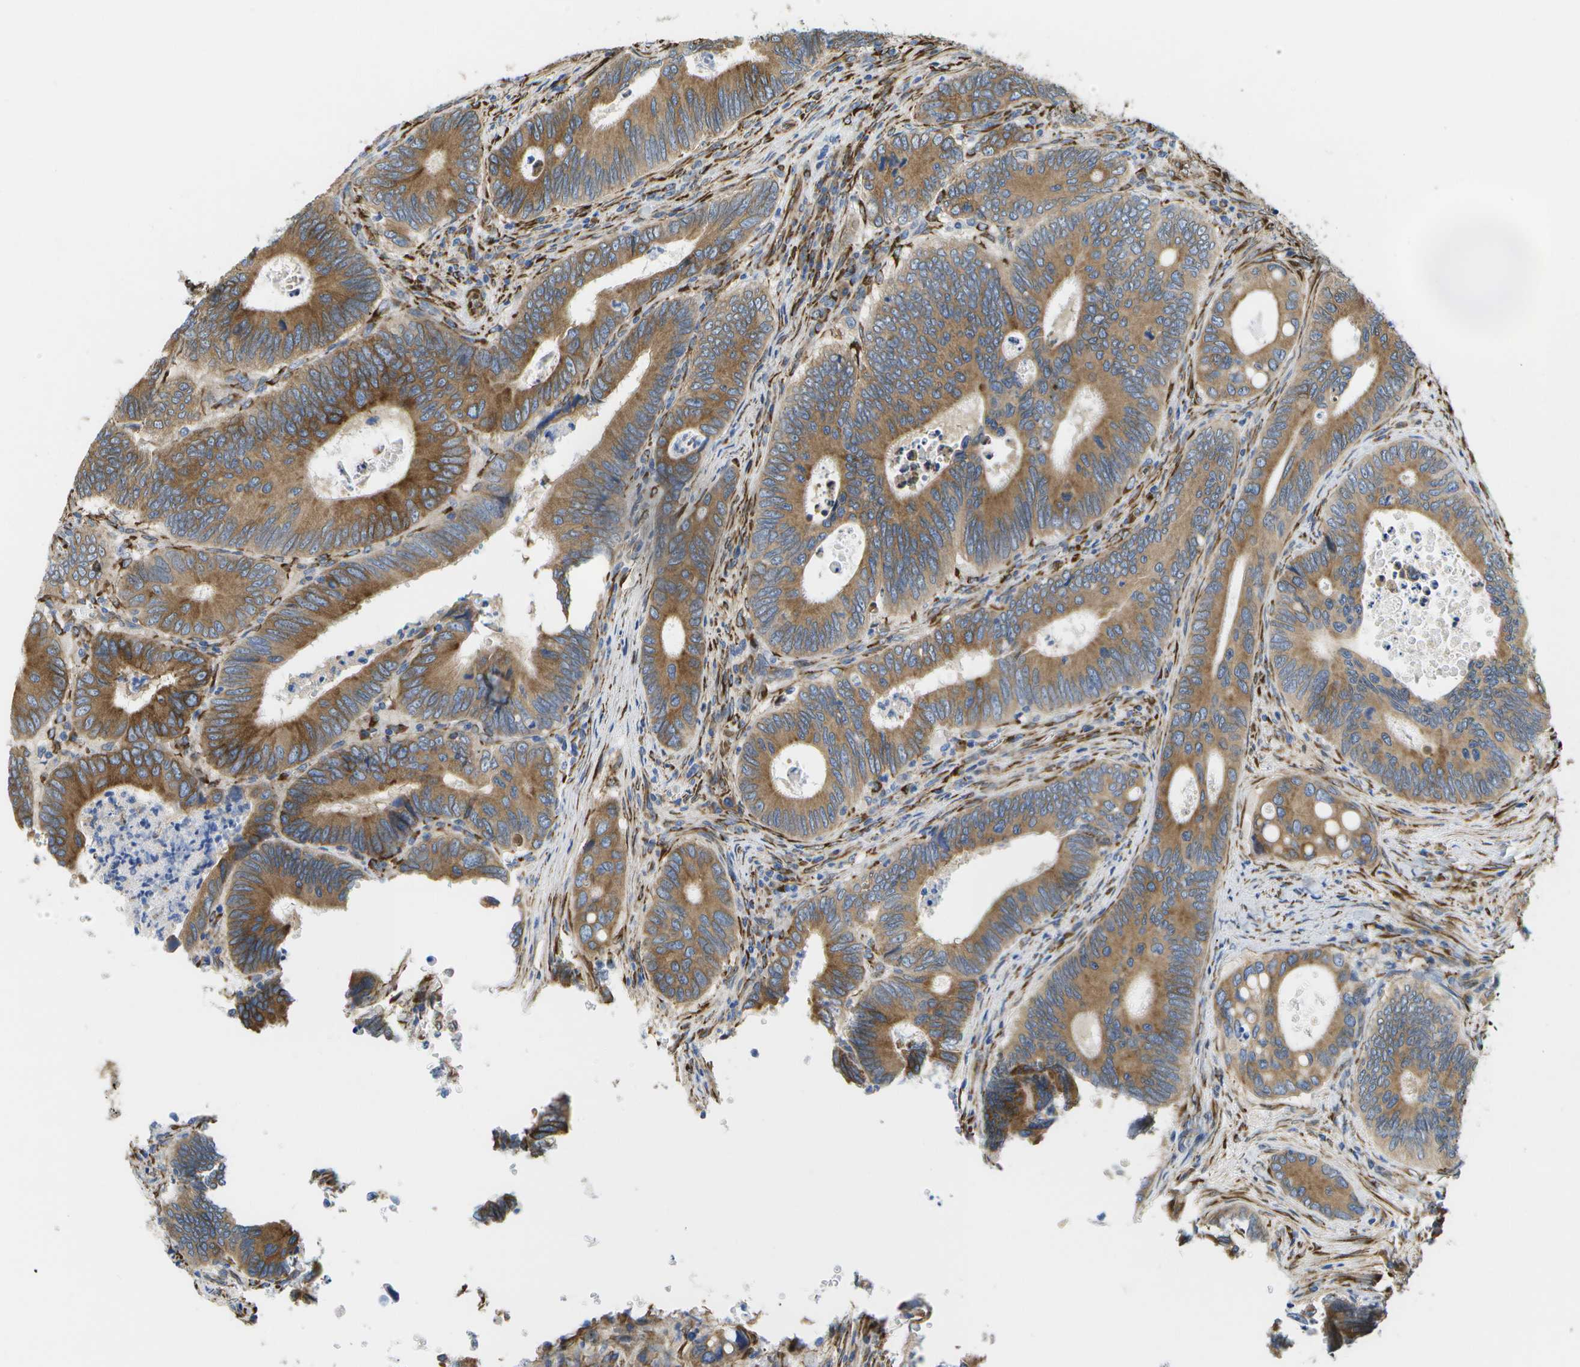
{"staining": {"intensity": "moderate", "quantity": ">75%", "location": "cytoplasmic/membranous"}, "tissue": "colorectal cancer", "cell_type": "Tumor cells", "image_type": "cancer", "snomed": [{"axis": "morphology", "description": "Inflammation, NOS"}, {"axis": "morphology", "description": "Adenocarcinoma, NOS"}, {"axis": "topography", "description": "Colon"}], "caption": "IHC photomicrograph of human colorectal adenocarcinoma stained for a protein (brown), which demonstrates medium levels of moderate cytoplasmic/membranous staining in about >75% of tumor cells.", "gene": "ZDHHC17", "patient": {"sex": "male", "age": 72}}